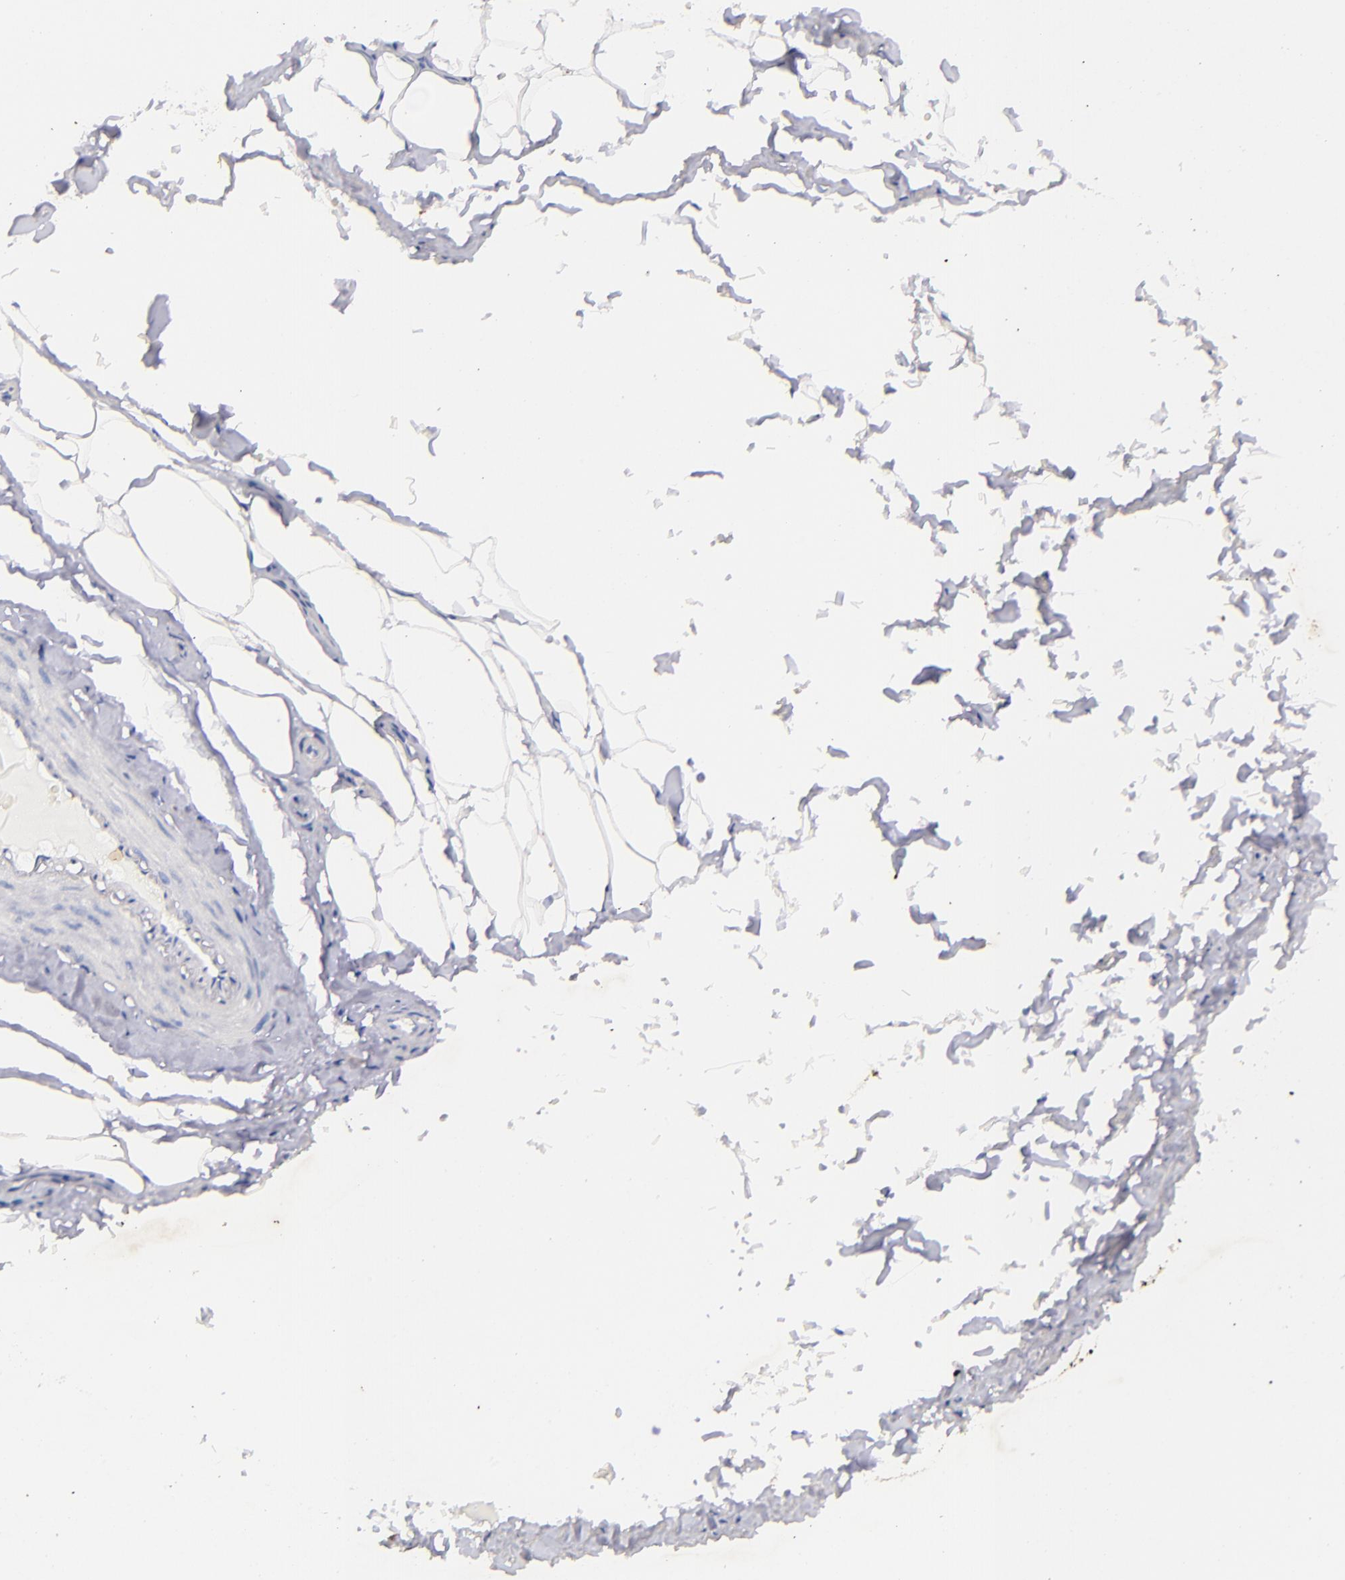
{"staining": {"intensity": "negative", "quantity": "none", "location": "none"}, "tissue": "adipose tissue", "cell_type": "Adipocytes", "image_type": "normal", "snomed": [{"axis": "morphology", "description": "Normal tissue, NOS"}, {"axis": "topography", "description": "Soft tissue"}, {"axis": "topography", "description": "Peripheral nerve tissue"}], "caption": "Immunohistochemistry (IHC) of unremarkable adipose tissue exhibits no positivity in adipocytes.", "gene": "RET", "patient": {"sex": "female", "age": 68}}